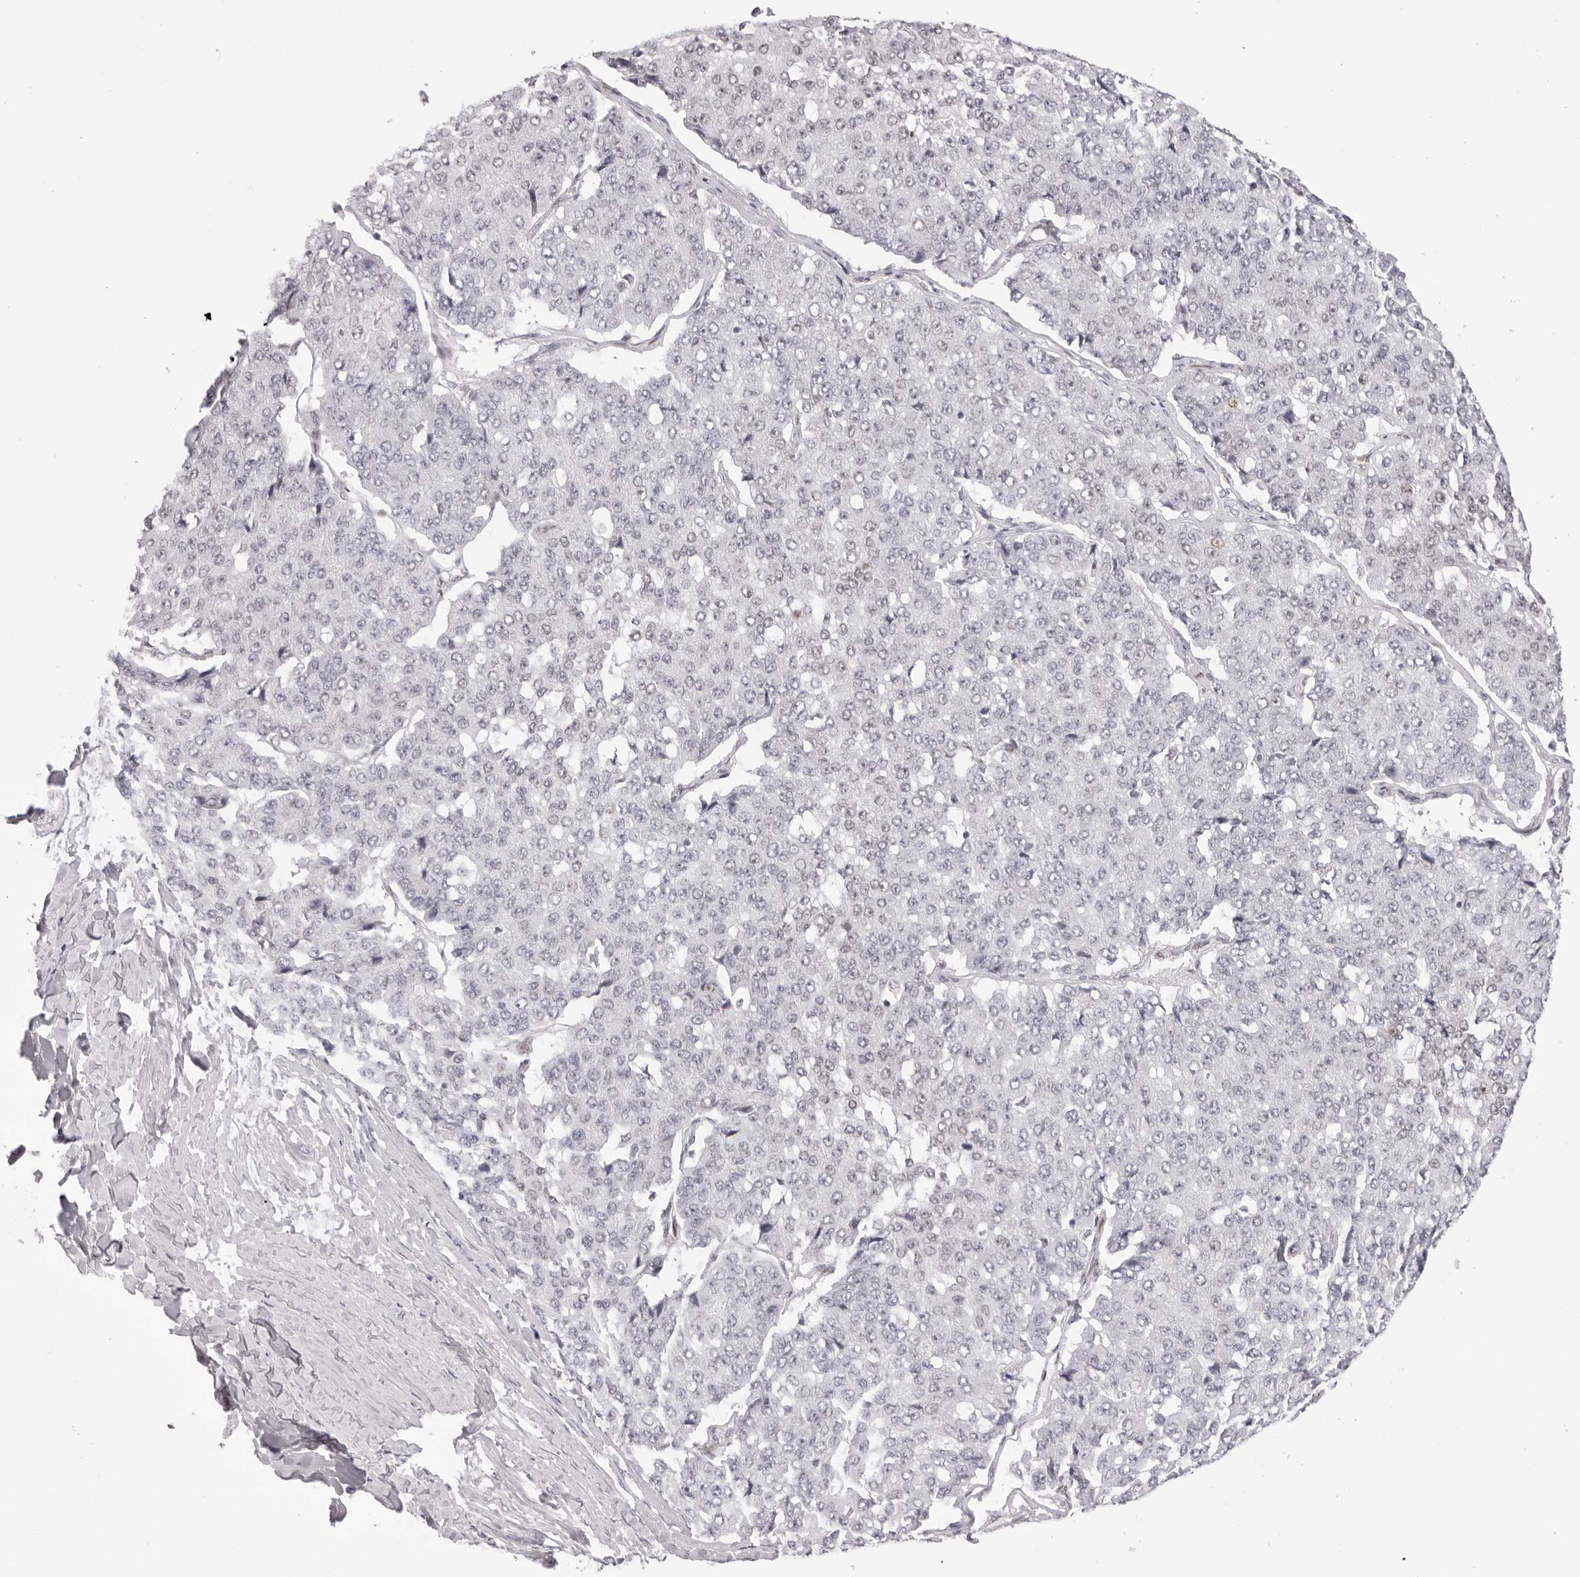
{"staining": {"intensity": "negative", "quantity": "none", "location": "none"}, "tissue": "pancreatic cancer", "cell_type": "Tumor cells", "image_type": "cancer", "snomed": [{"axis": "morphology", "description": "Adenocarcinoma, NOS"}, {"axis": "topography", "description": "Pancreas"}], "caption": "High magnification brightfield microscopy of adenocarcinoma (pancreatic) stained with DAB (3,3'-diaminobenzidine) (brown) and counterstained with hematoxylin (blue): tumor cells show no significant staining.", "gene": "MAFK", "patient": {"sex": "male", "age": 50}}